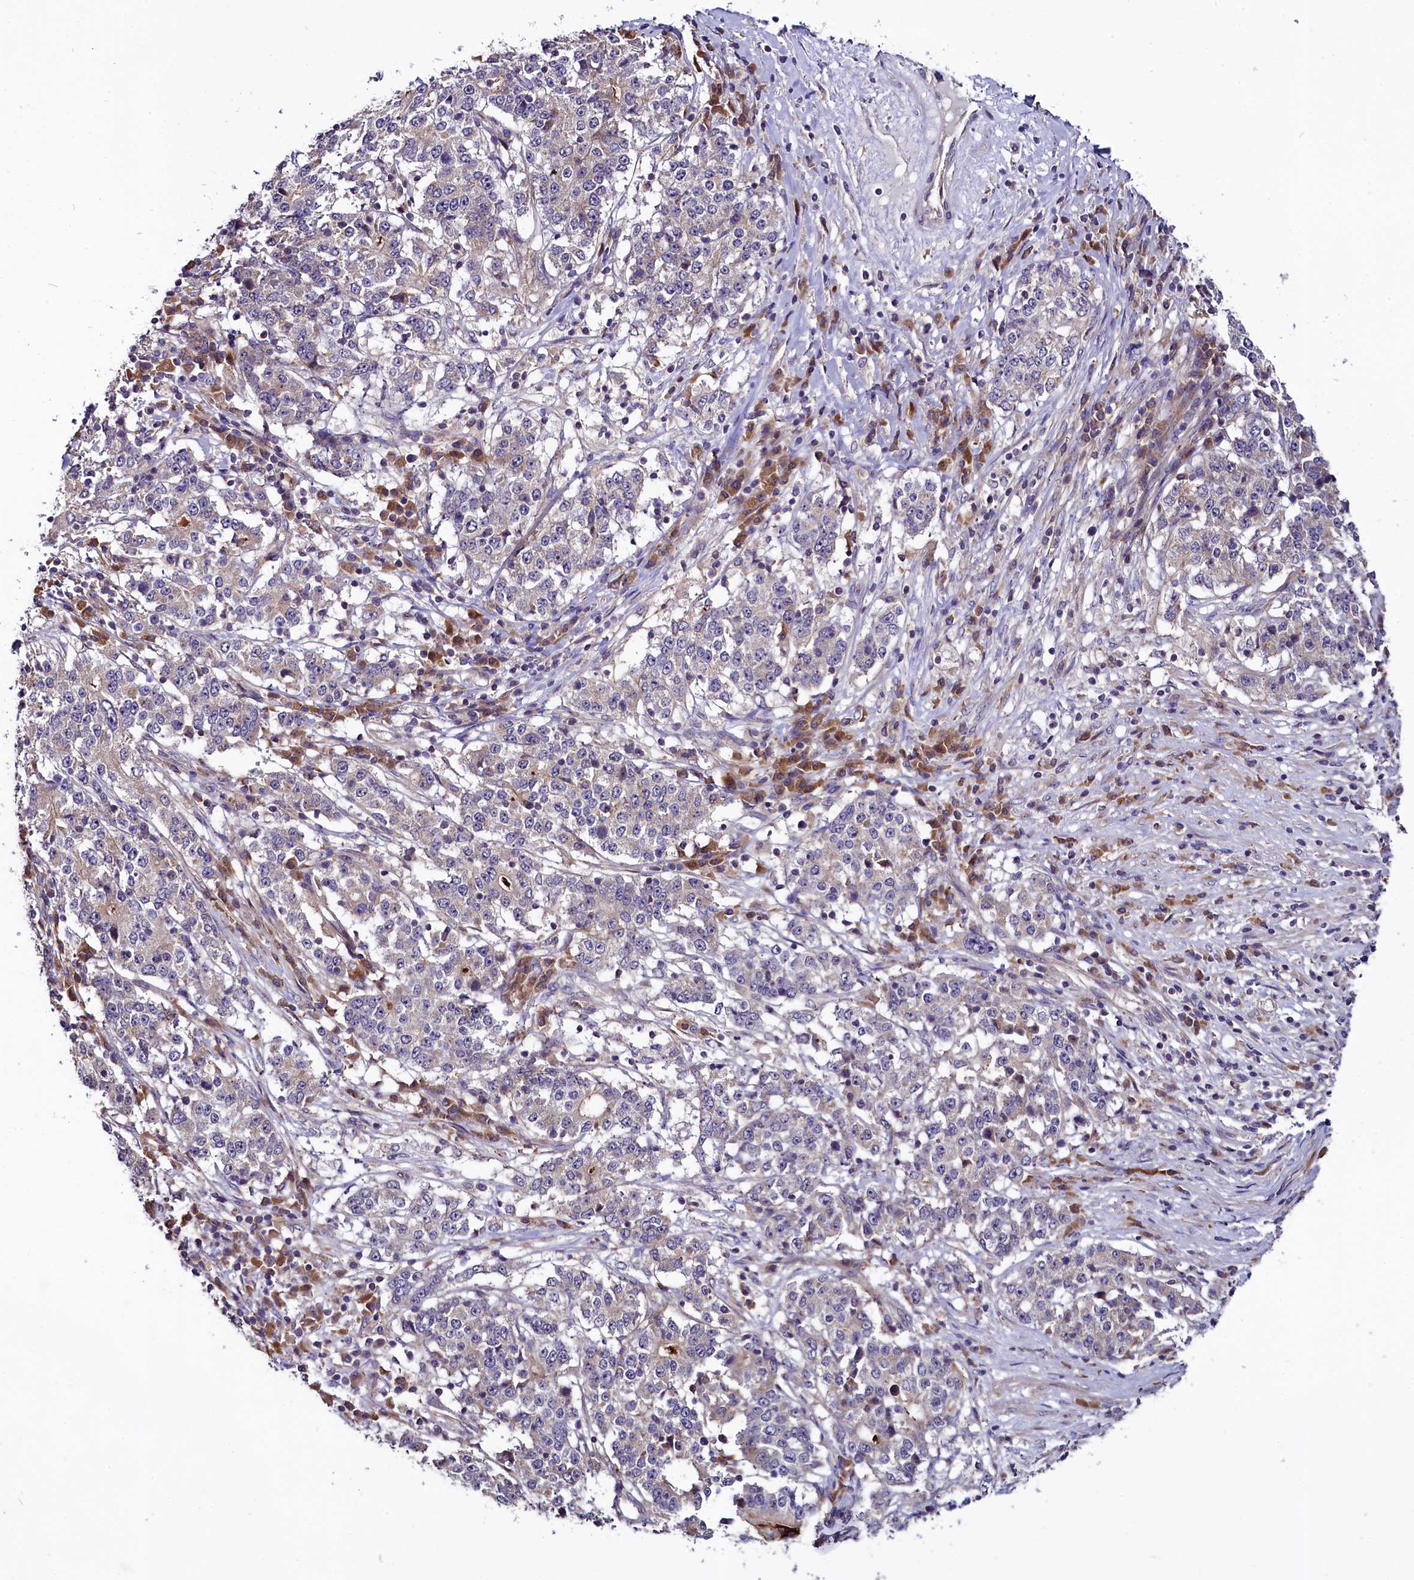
{"staining": {"intensity": "negative", "quantity": "none", "location": "none"}, "tissue": "stomach cancer", "cell_type": "Tumor cells", "image_type": "cancer", "snomed": [{"axis": "morphology", "description": "Adenocarcinoma, NOS"}, {"axis": "topography", "description": "Stomach"}], "caption": "Protein analysis of adenocarcinoma (stomach) displays no significant expression in tumor cells.", "gene": "RPUSD2", "patient": {"sex": "male", "age": 59}}